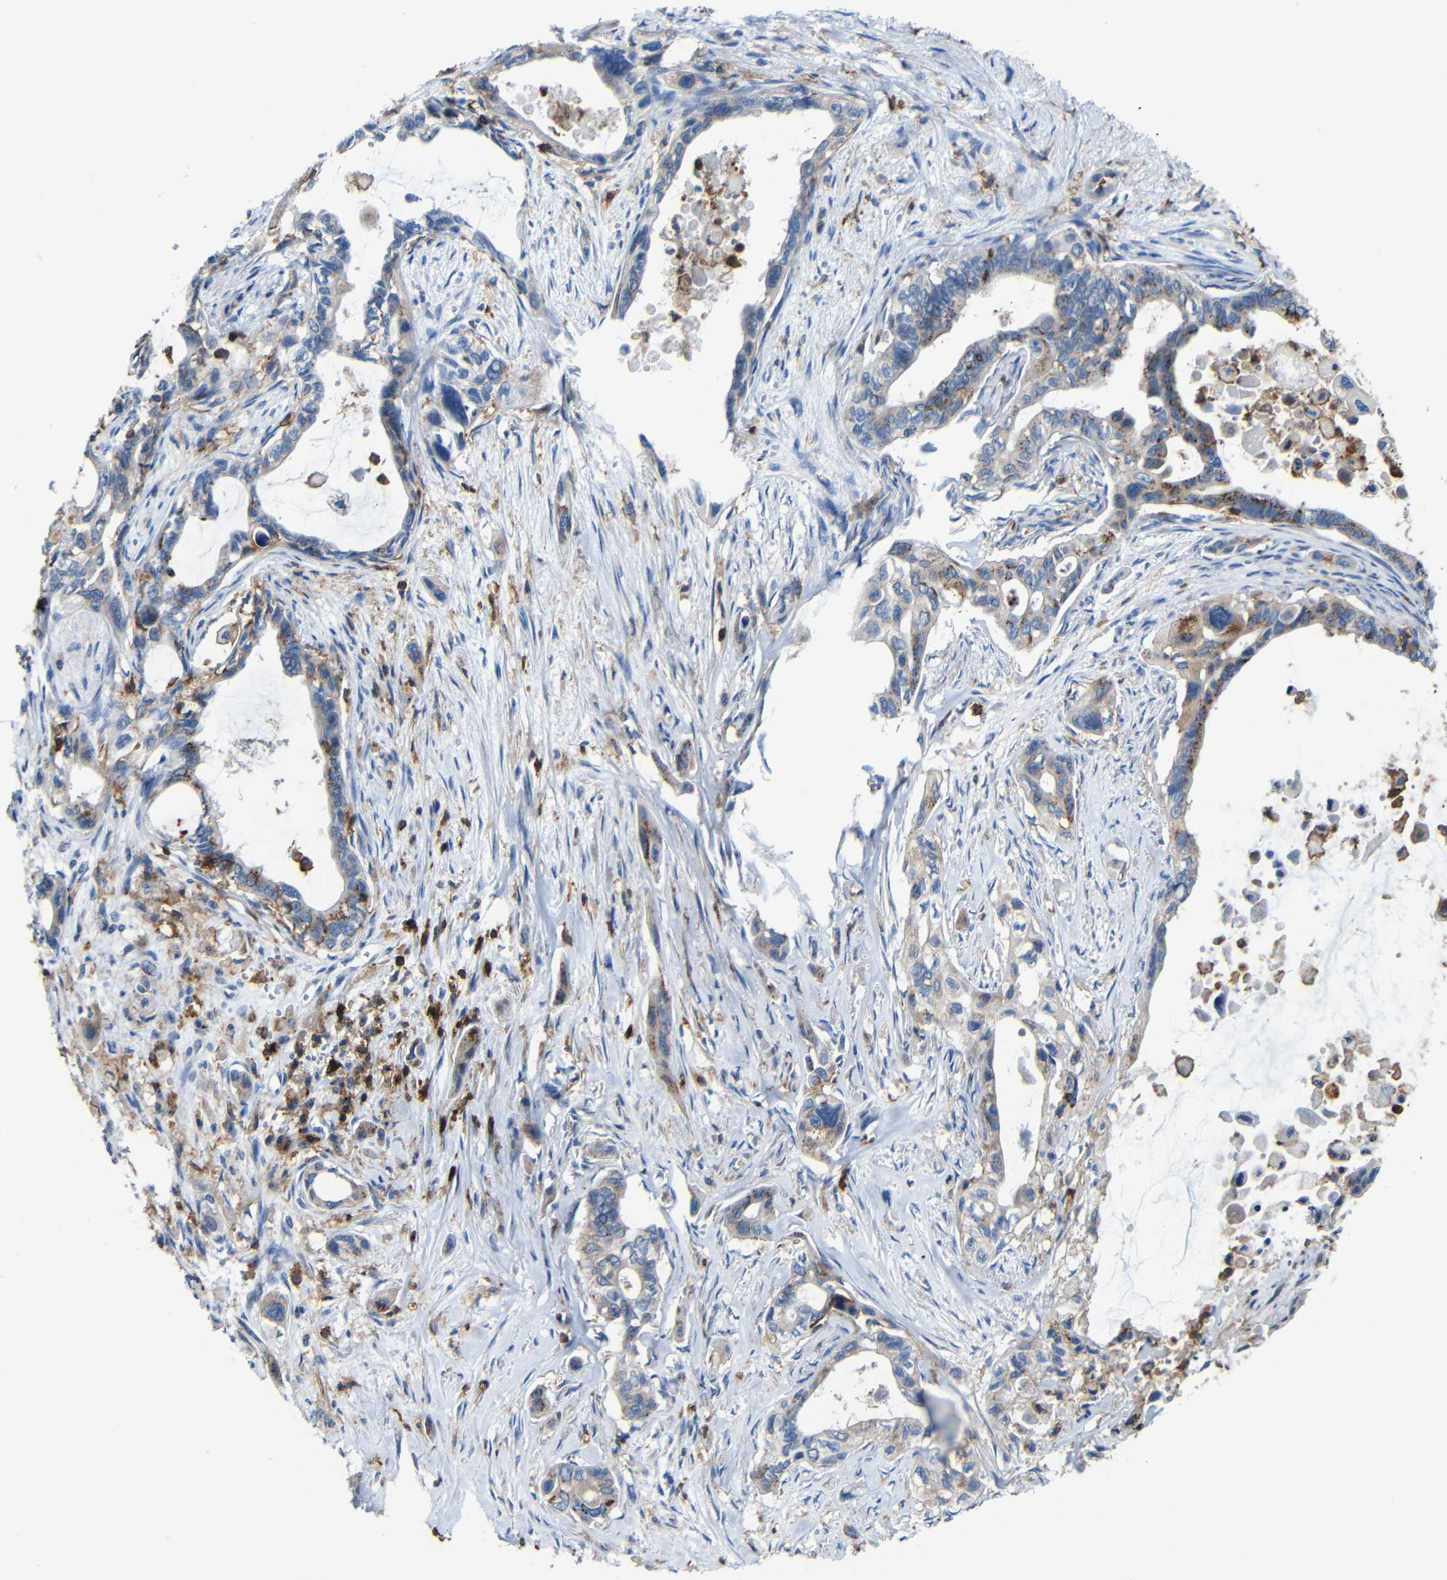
{"staining": {"intensity": "weak", "quantity": "25%-75%", "location": "cytoplasmic/membranous"}, "tissue": "pancreatic cancer", "cell_type": "Tumor cells", "image_type": "cancer", "snomed": [{"axis": "morphology", "description": "Adenocarcinoma, NOS"}, {"axis": "topography", "description": "Pancreas"}], "caption": "Brown immunohistochemical staining in pancreatic cancer exhibits weak cytoplasmic/membranous positivity in about 25%-75% of tumor cells. The staining was performed using DAB to visualize the protein expression in brown, while the nuclei were stained in blue with hematoxylin (Magnification: 20x).", "gene": "P2RY12", "patient": {"sex": "male", "age": 73}}